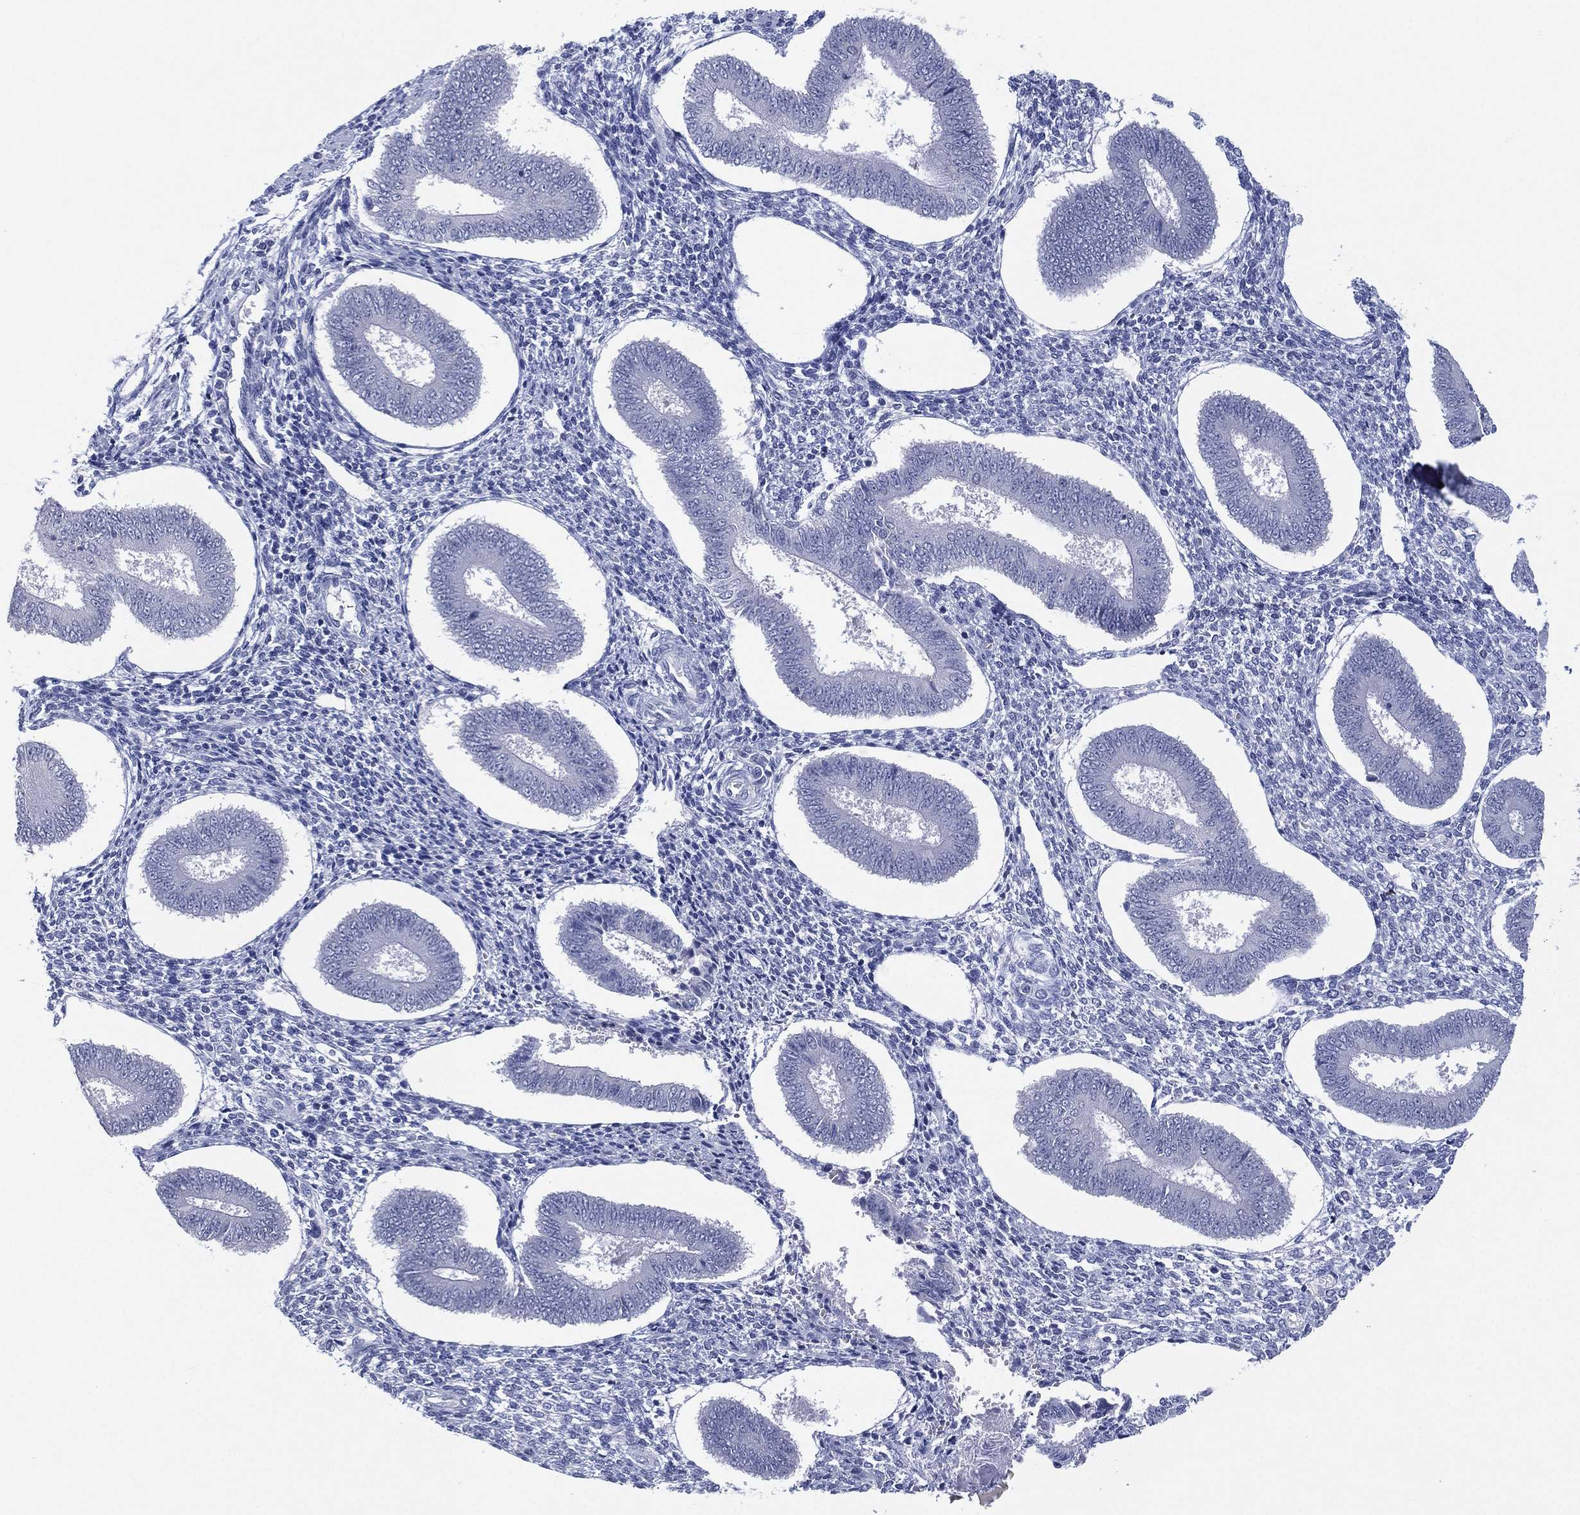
{"staining": {"intensity": "negative", "quantity": "none", "location": "none"}, "tissue": "endometrium", "cell_type": "Cells in endometrial stroma", "image_type": "normal", "snomed": [{"axis": "morphology", "description": "Normal tissue, NOS"}, {"axis": "topography", "description": "Endometrium"}], "caption": "IHC micrograph of unremarkable endometrium: human endometrium stained with DAB (3,3'-diaminobenzidine) demonstrates no significant protein staining in cells in endometrial stroma.", "gene": "KRT35", "patient": {"sex": "female", "age": 42}}